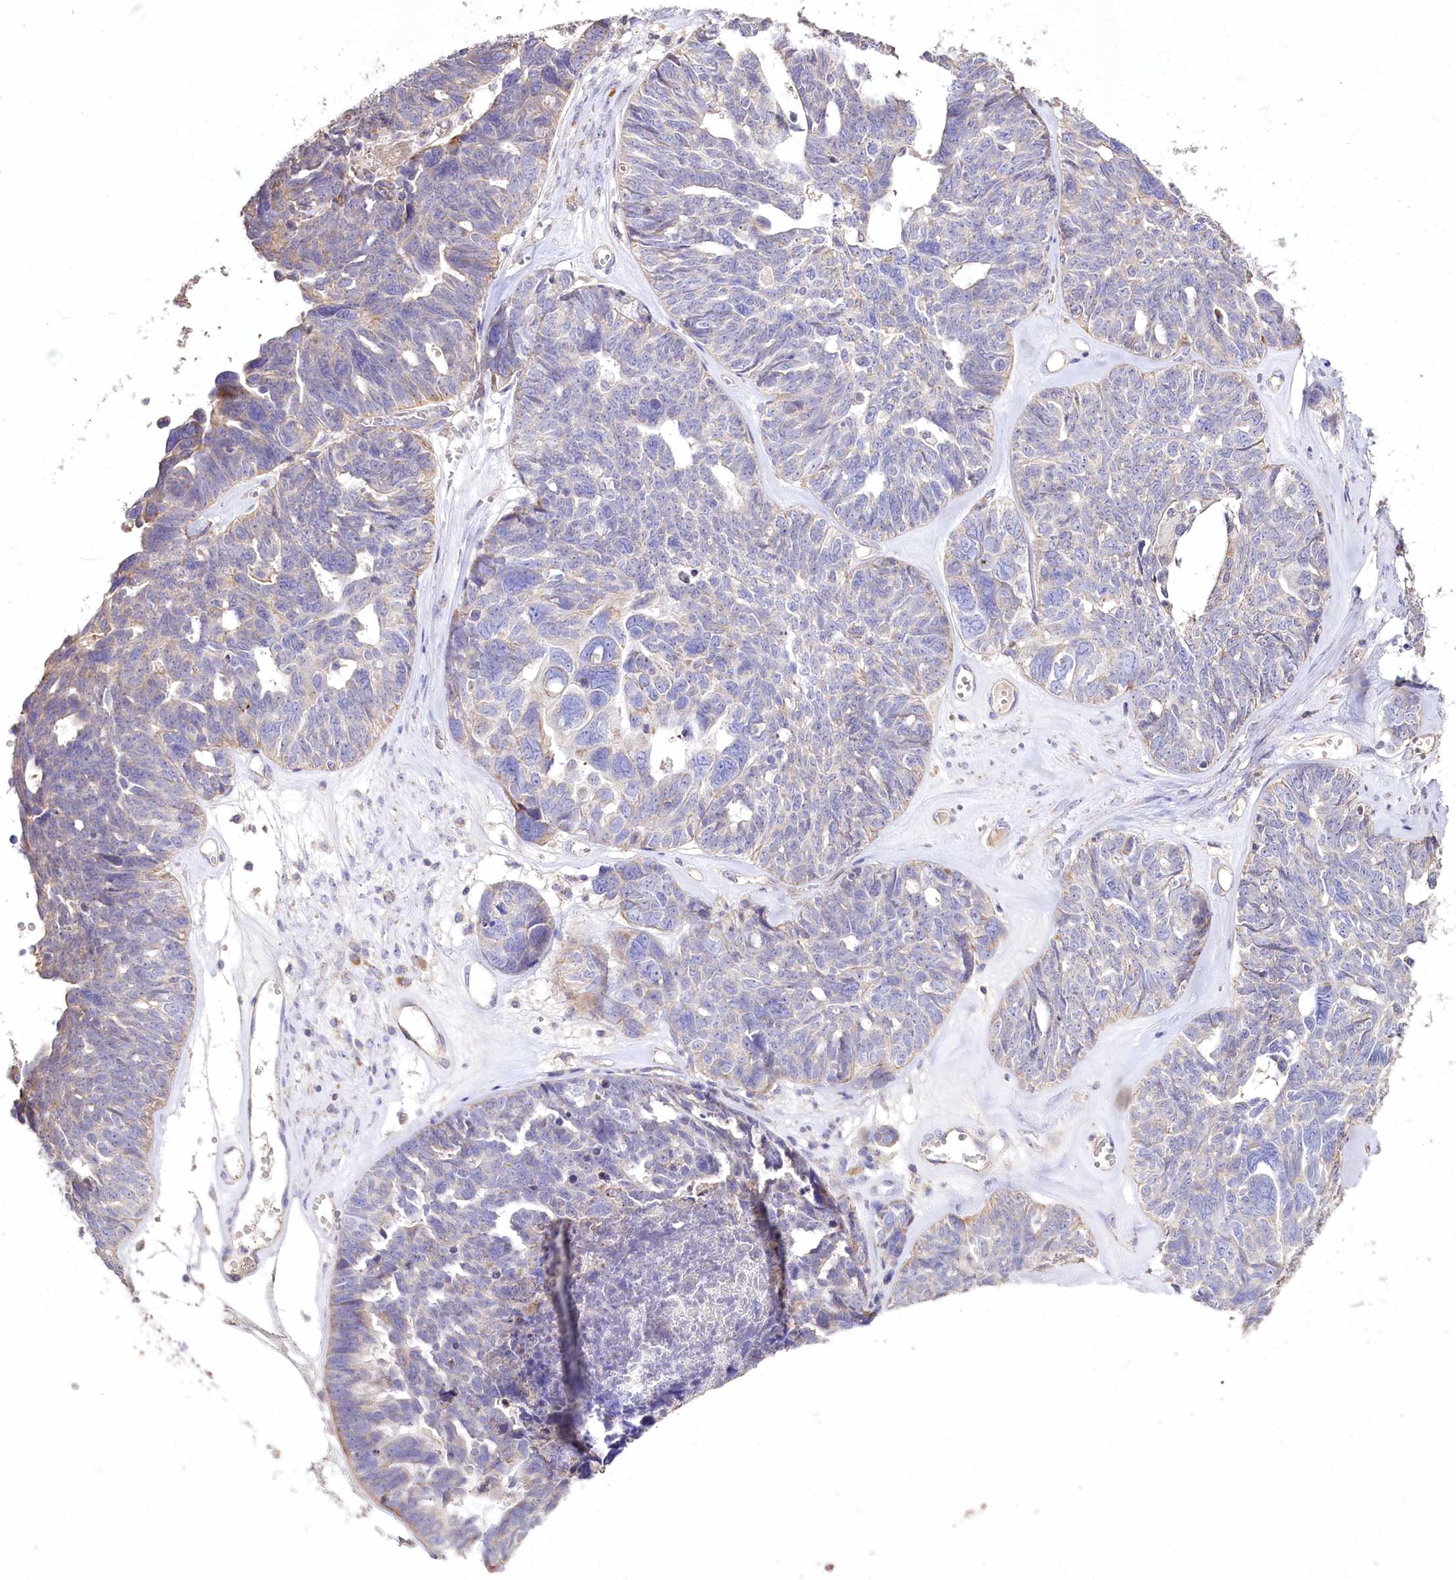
{"staining": {"intensity": "weak", "quantity": "25%-75%", "location": "cytoplasmic/membranous"}, "tissue": "ovarian cancer", "cell_type": "Tumor cells", "image_type": "cancer", "snomed": [{"axis": "morphology", "description": "Cystadenocarcinoma, serous, NOS"}, {"axis": "topography", "description": "Ovary"}], "caption": "Protein analysis of ovarian cancer (serous cystadenocarcinoma) tissue shows weak cytoplasmic/membranous positivity in approximately 25%-75% of tumor cells. The staining was performed using DAB (3,3'-diaminobenzidine) to visualize the protein expression in brown, while the nuclei were stained in blue with hematoxylin (Magnification: 20x).", "gene": "PTER", "patient": {"sex": "female", "age": 79}}